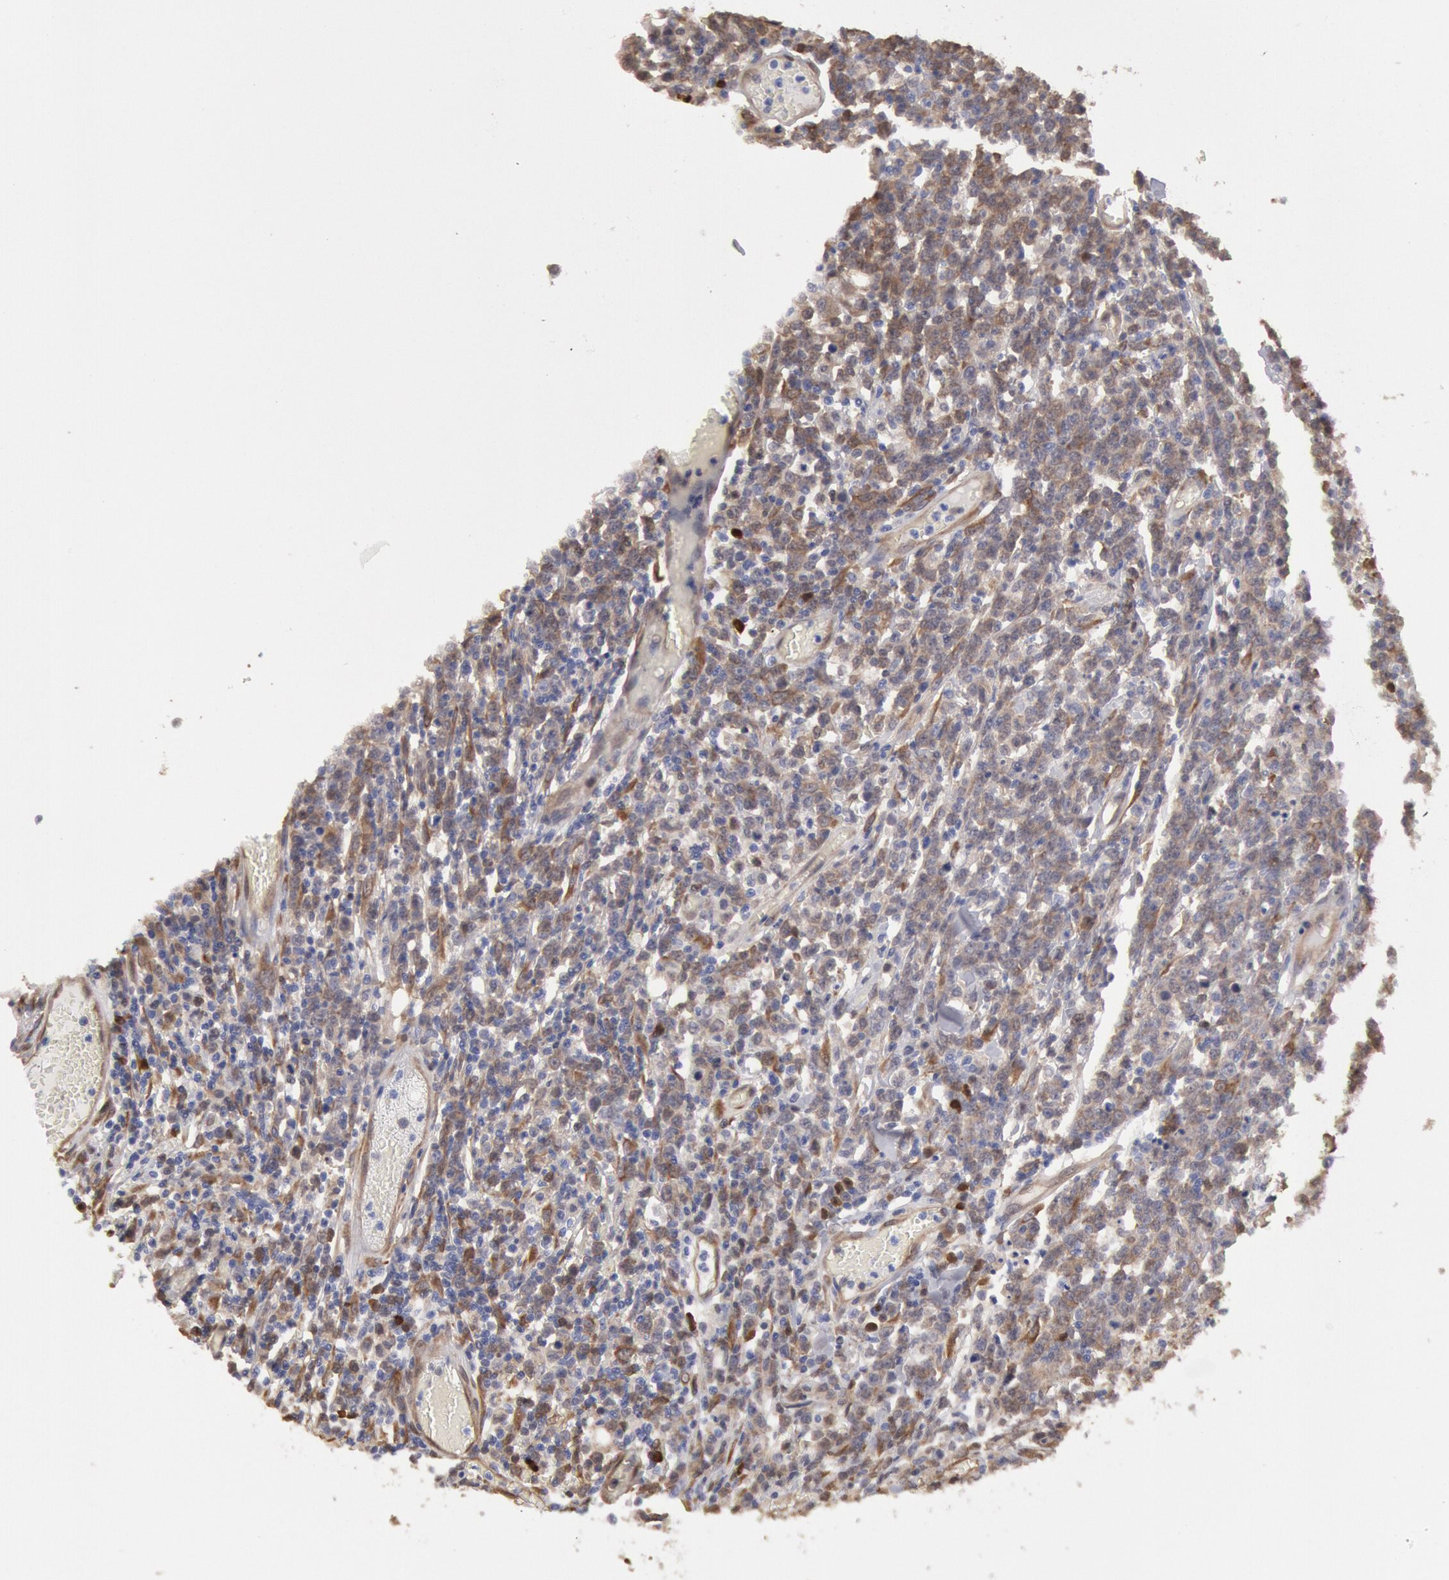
{"staining": {"intensity": "moderate", "quantity": "25%-75%", "location": "cytoplasmic/membranous"}, "tissue": "lymphoma", "cell_type": "Tumor cells", "image_type": "cancer", "snomed": [{"axis": "morphology", "description": "Malignant lymphoma, non-Hodgkin's type, High grade"}, {"axis": "topography", "description": "Colon"}], "caption": "This micrograph shows lymphoma stained with immunohistochemistry to label a protein in brown. The cytoplasmic/membranous of tumor cells show moderate positivity for the protein. Nuclei are counter-stained blue.", "gene": "CCDC50", "patient": {"sex": "male", "age": 82}}